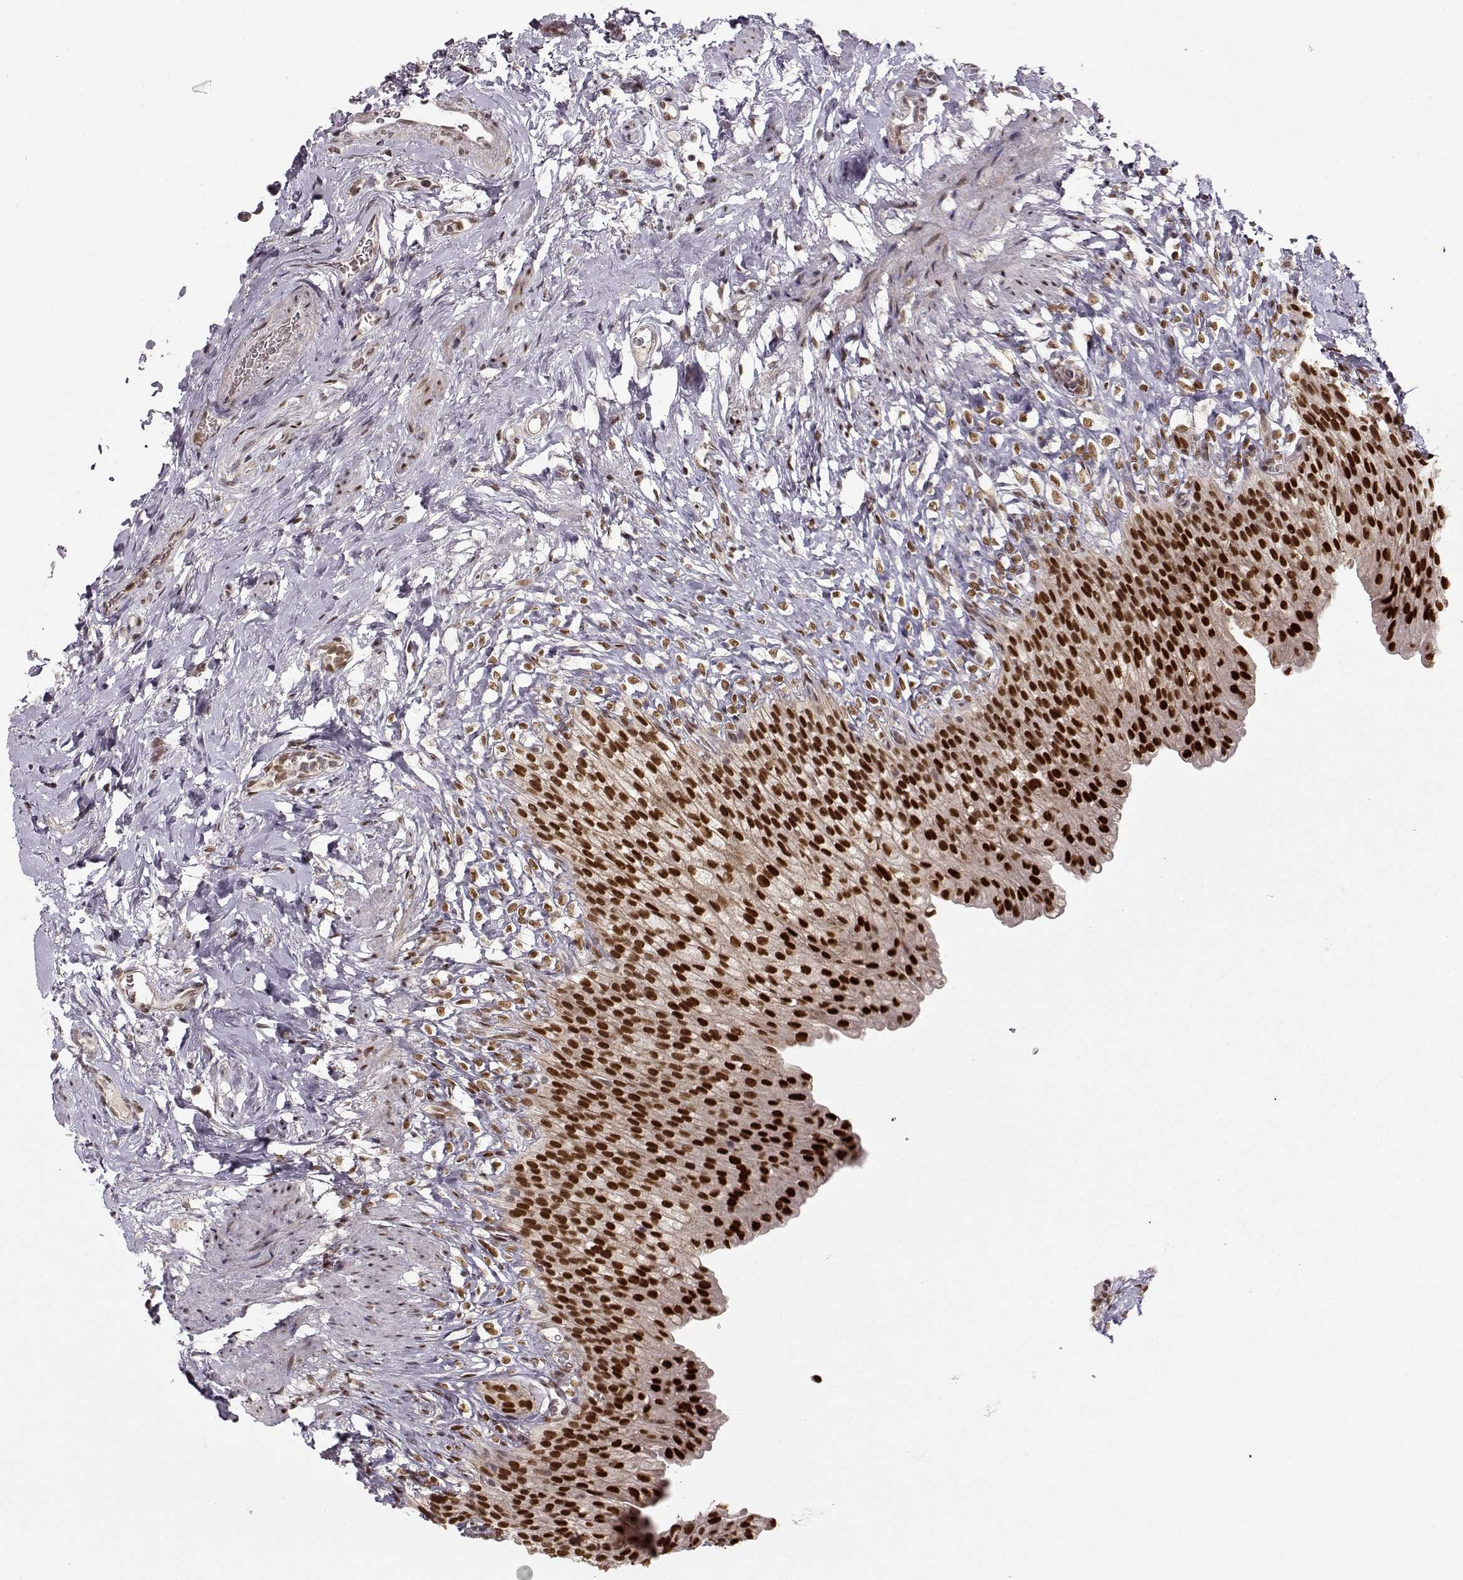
{"staining": {"intensity": "strong", "quantity": ">75%", "location": "nuclear"}, "tissue": "urinary bladder", "cell_type": "Urothelial cells", "image_type": "normal", "snomed": [{"axis": "morphology", "description": "Normal tissue, NOS"}, {"axis": "topography", "description": "Urinary bladder"}], "caption": "DAB immunohistochemical staining of normal urinary bladder shows strong nuclear protein staining in approximately >75% of urothelial cells.", "gene": "RAI1", "patient": {"sex": "male", "age": 76}}